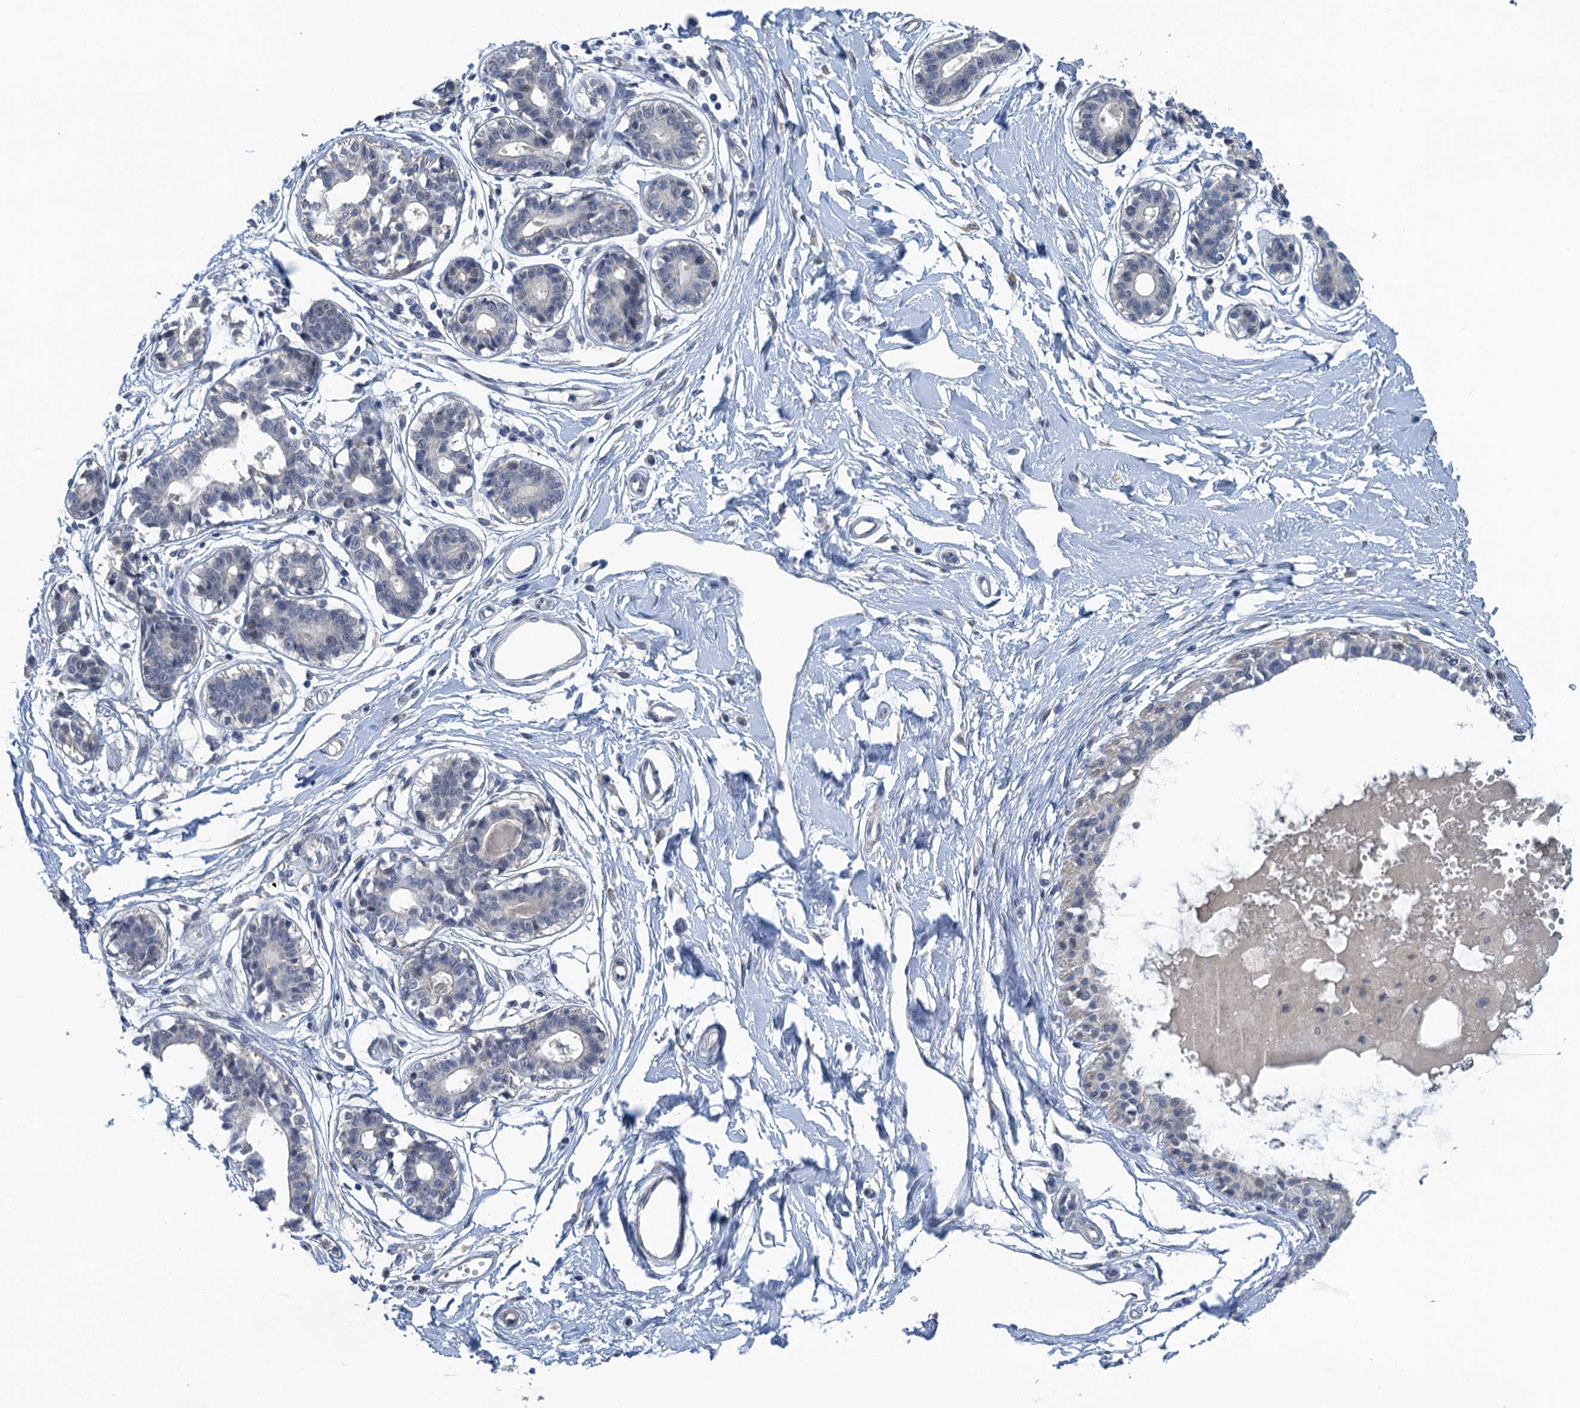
{"staining": {"intensity": "negative", "quantity": "none", "location": "none"}, "tissue": "breast", "cell_type": "Adipocytes", "image_type": "normal", "snomed": [{"axis": "morphology", "description": "Normal tissue, NOS"}, {"axis": "topography", "description": "Breast"}], "caption": "Immunohistochemical staining of unremarkable human breast exhibits no significant positivity in adipocytes. The staining is performed using DAB brown chromogen with nuclei counter-stained in using hematoxylin.", "gene": "MRFAP1", "patient": {"sex": "female", "age": 45}}